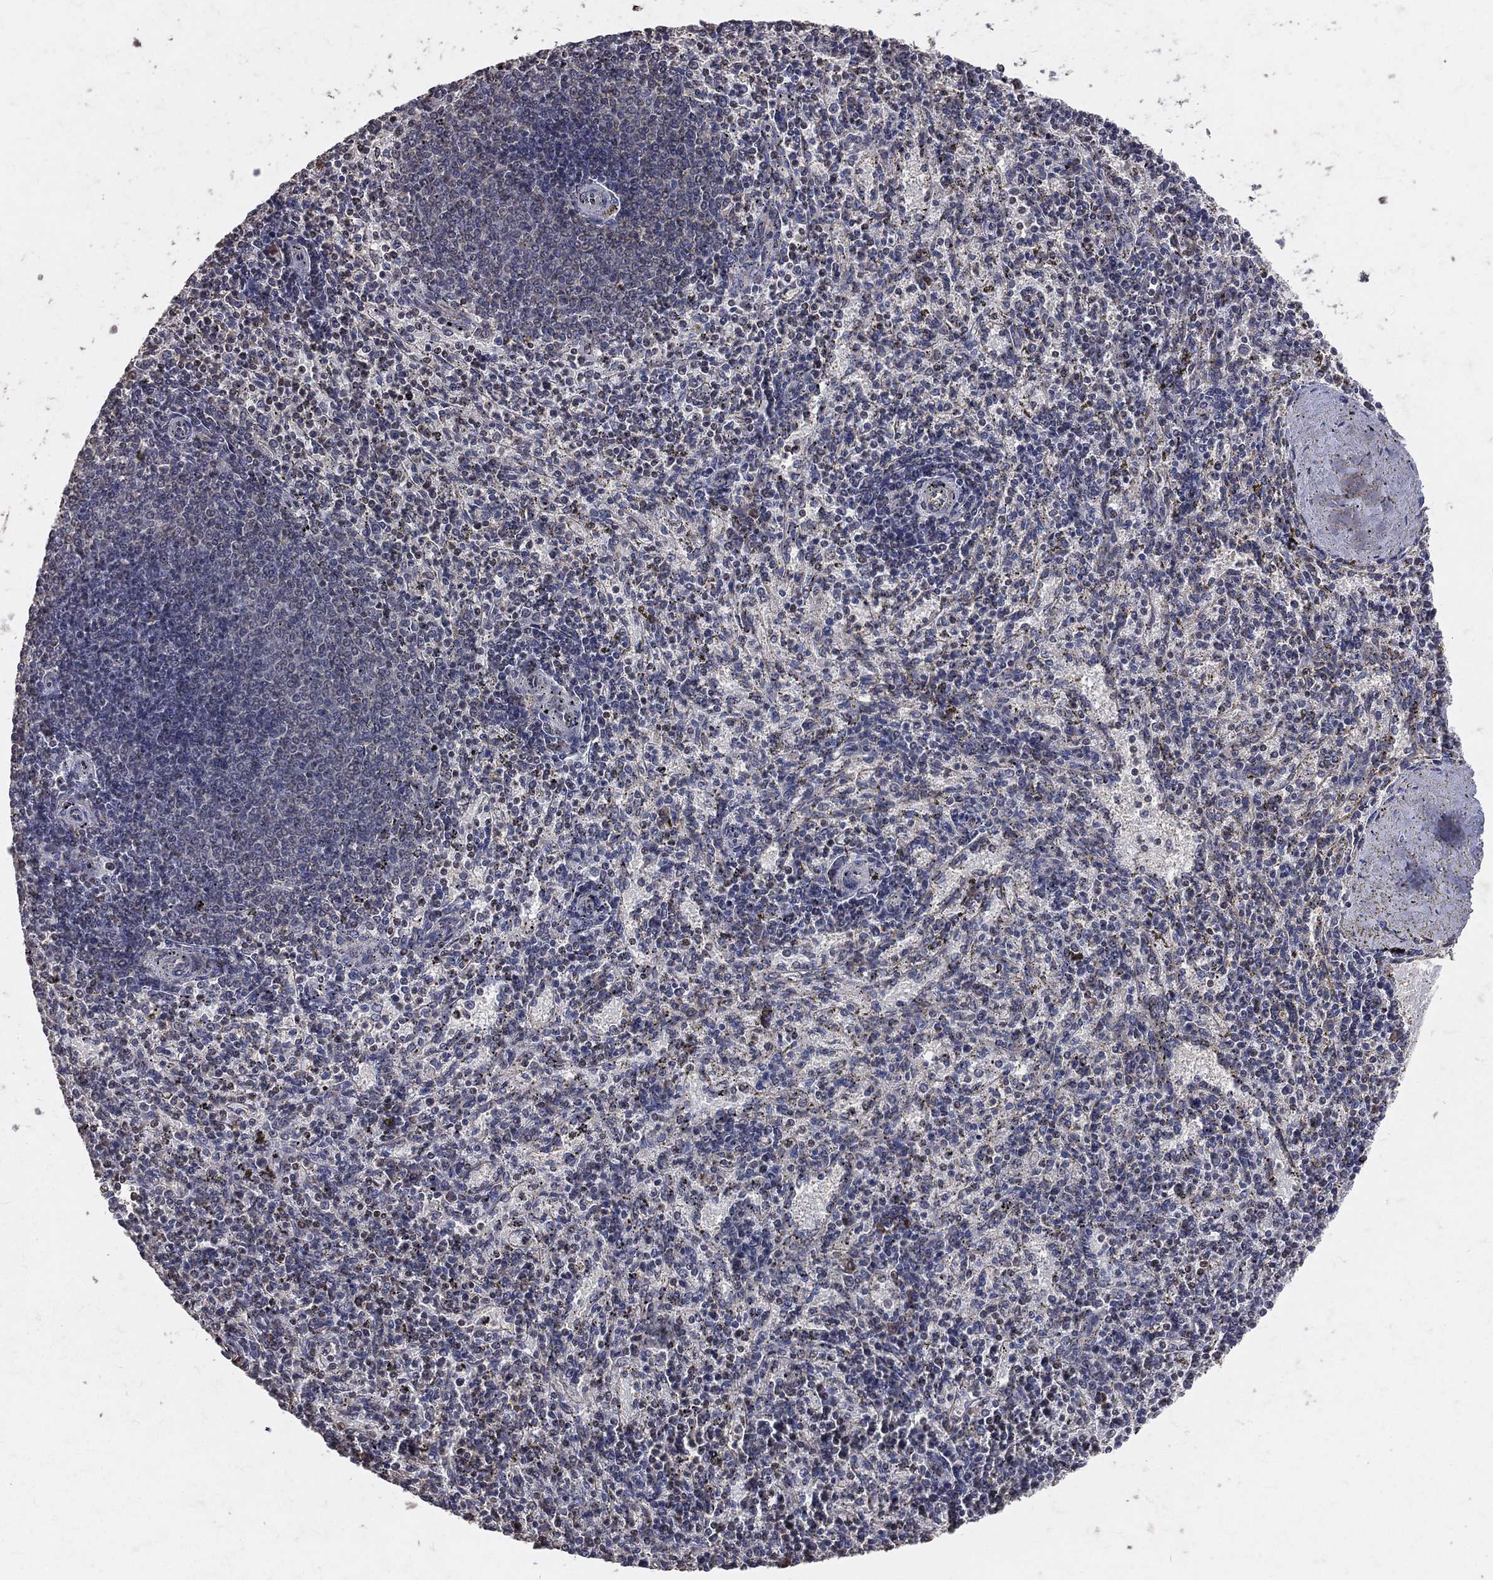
{"staining": {"intensity": "negative", "quantity": "none", "location": "none"}, "tissue": "spleen", "cell_type": "Cells in red pulp", "image_type": "normal", "snomed": [{"axis": "morphology", "description": "Normal tissue, NOS"}, {"axis": "topography", "description": "Spleen"}], "caption": "Protein analysis of unremarkable spleen shows no significant expression in cells in red pulp.", "gene": "LY6K", "patient": {"sex": "female", "age": 37}}